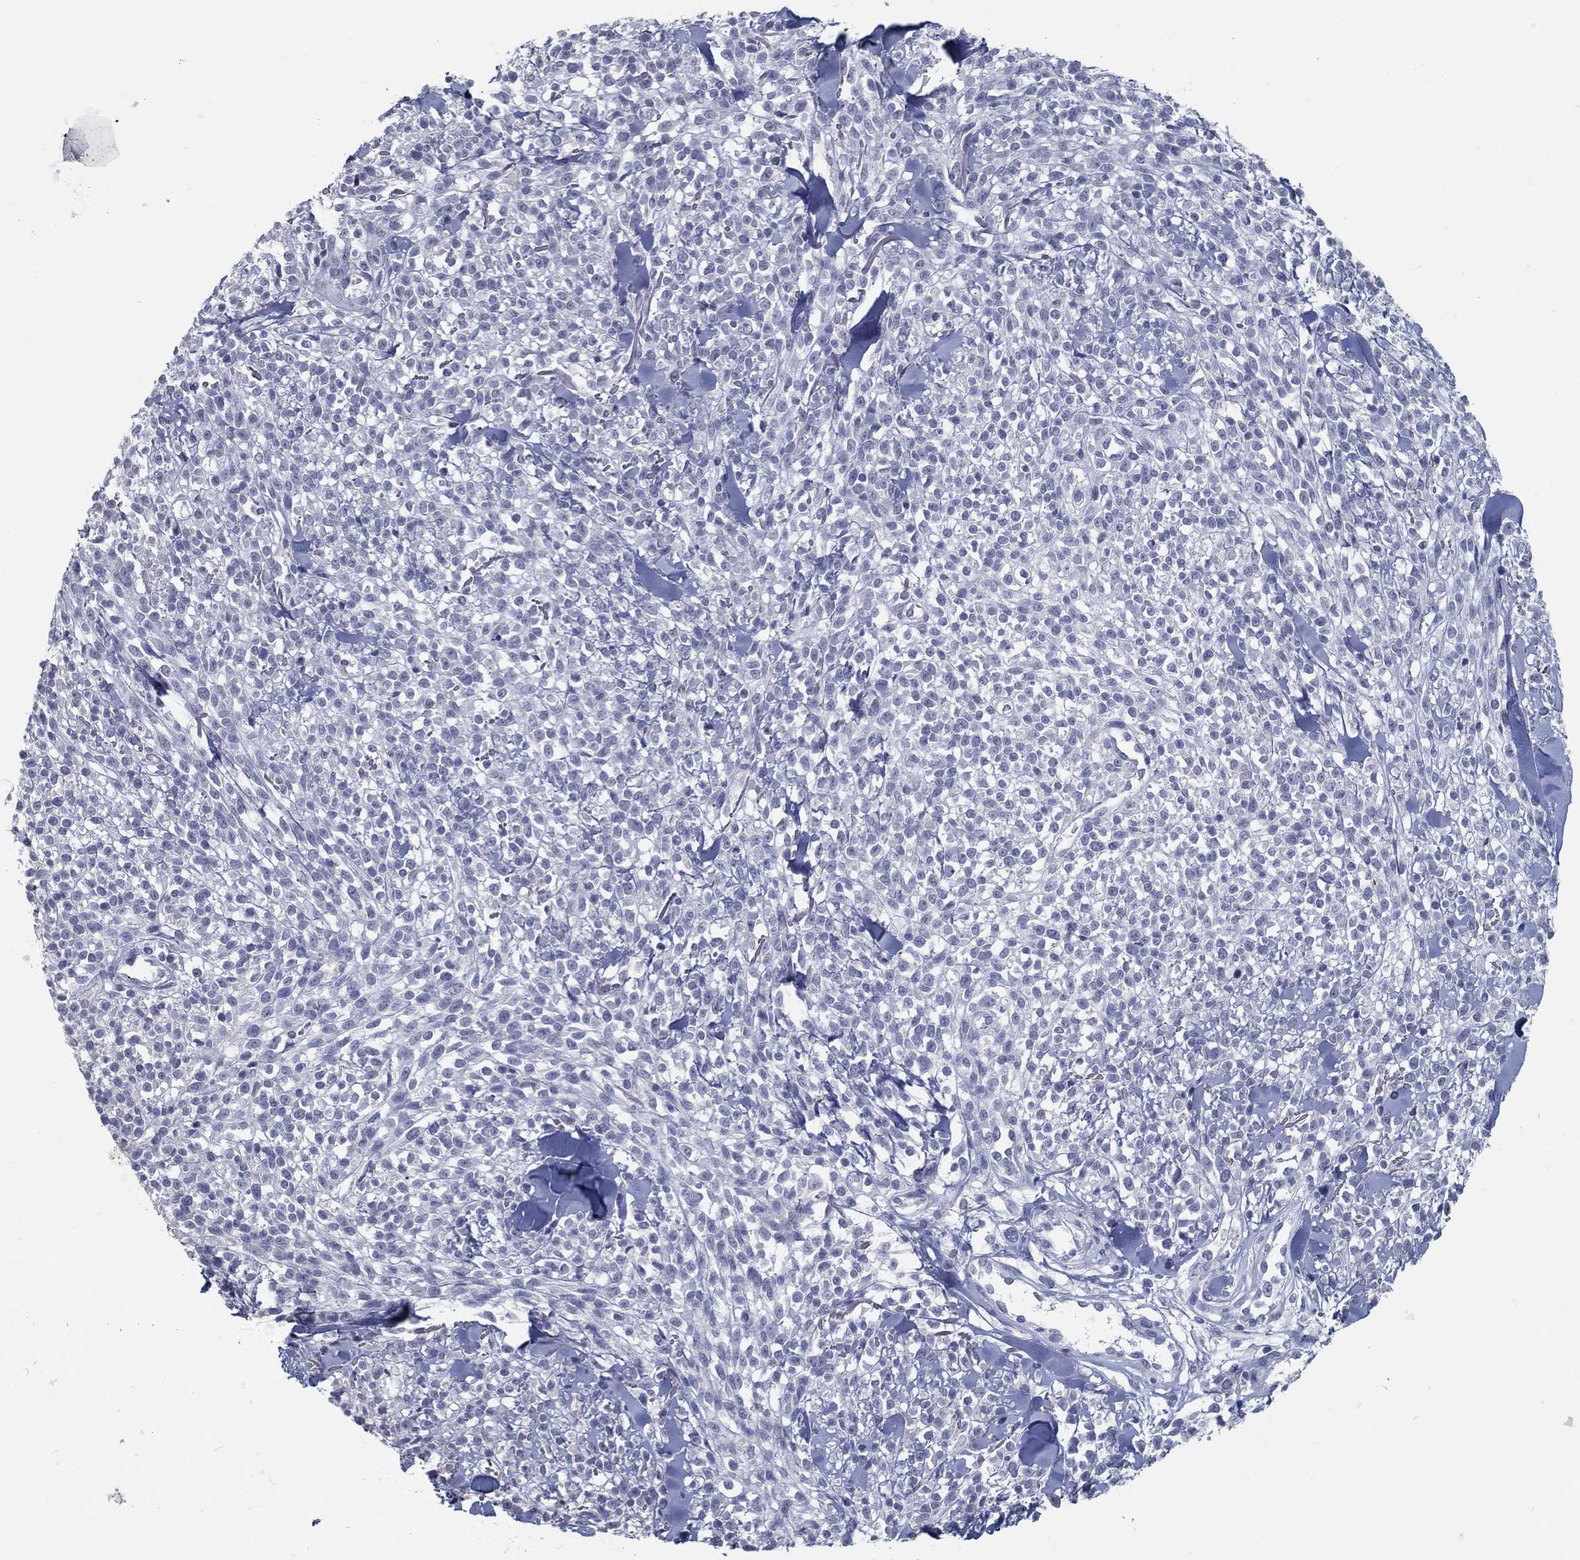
{"staining": {"intensity": "negative", "quantity": "none", "location": "none"}, "tissue": "melanoma", "cell_type": "Tumor cells", "image_type": "cancer", "snomed": [{"axis": "morphology", "description": "Malignant melanoma, NOS"}, {"axis": "topography", "description": "Skin"}, {"axis": "topography", "description": "Skin of trunk"}], "caption": "Tumor cells are negative for brown protein staining in melanoma.", "gene": "ACE2", "patient": {"sex": "male", "age": 74}}